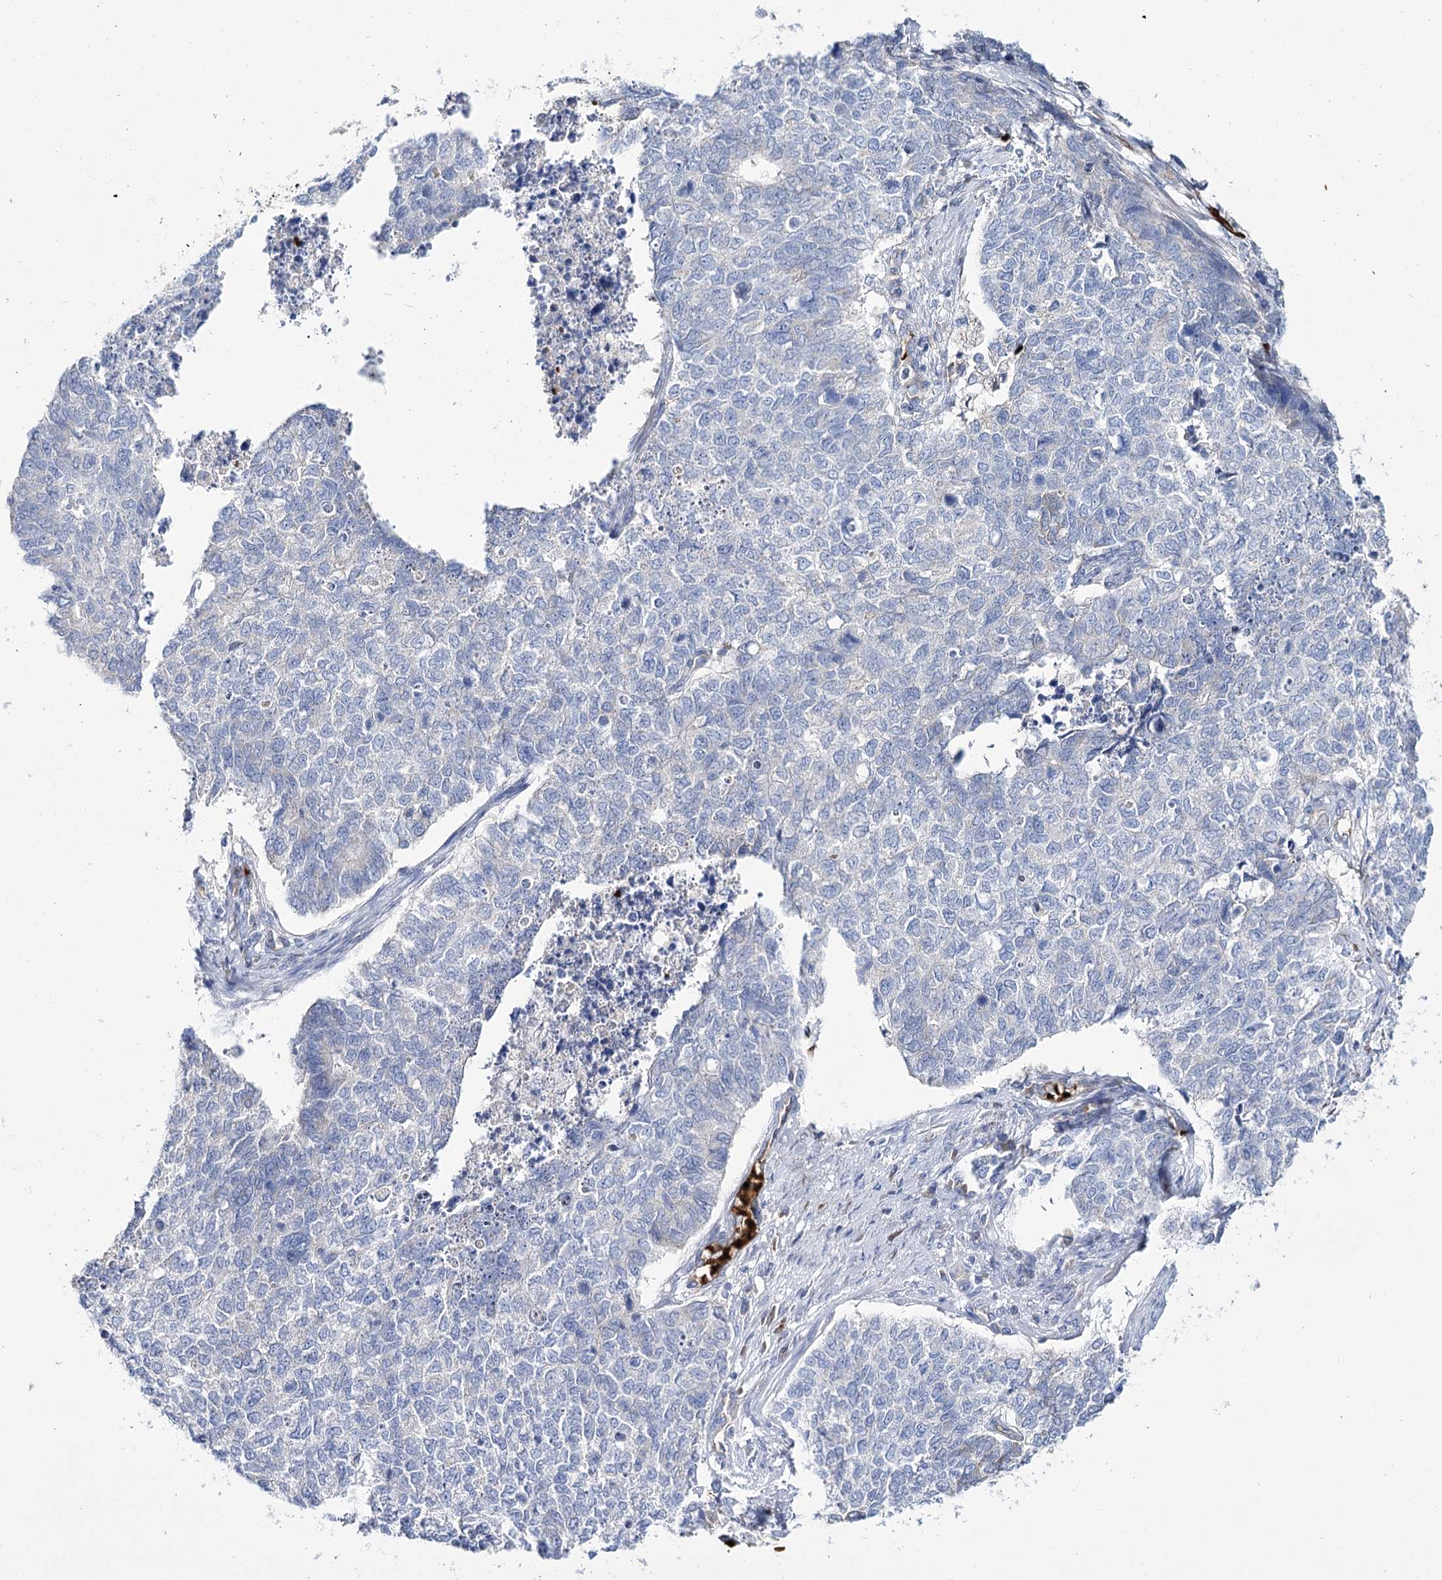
{"staining": {"intensity": "negative", "quantity": "none", "location": "none"}, "tissue": "cervical cancer", "cell_type": "Tumor cells", "image_type": "cancer", "snomed": [{"axis": "morphology", "description": "Squamous cell carcinoma, NOS"}, {"axis": "topography", "description": "Cervix"}], "caption": "The micrograph reveals no significant staining in tumor cells of cervical squamous cell carcinoma.", "gene": "GBF1", "patient": {"sex": "female", "age": 63}}